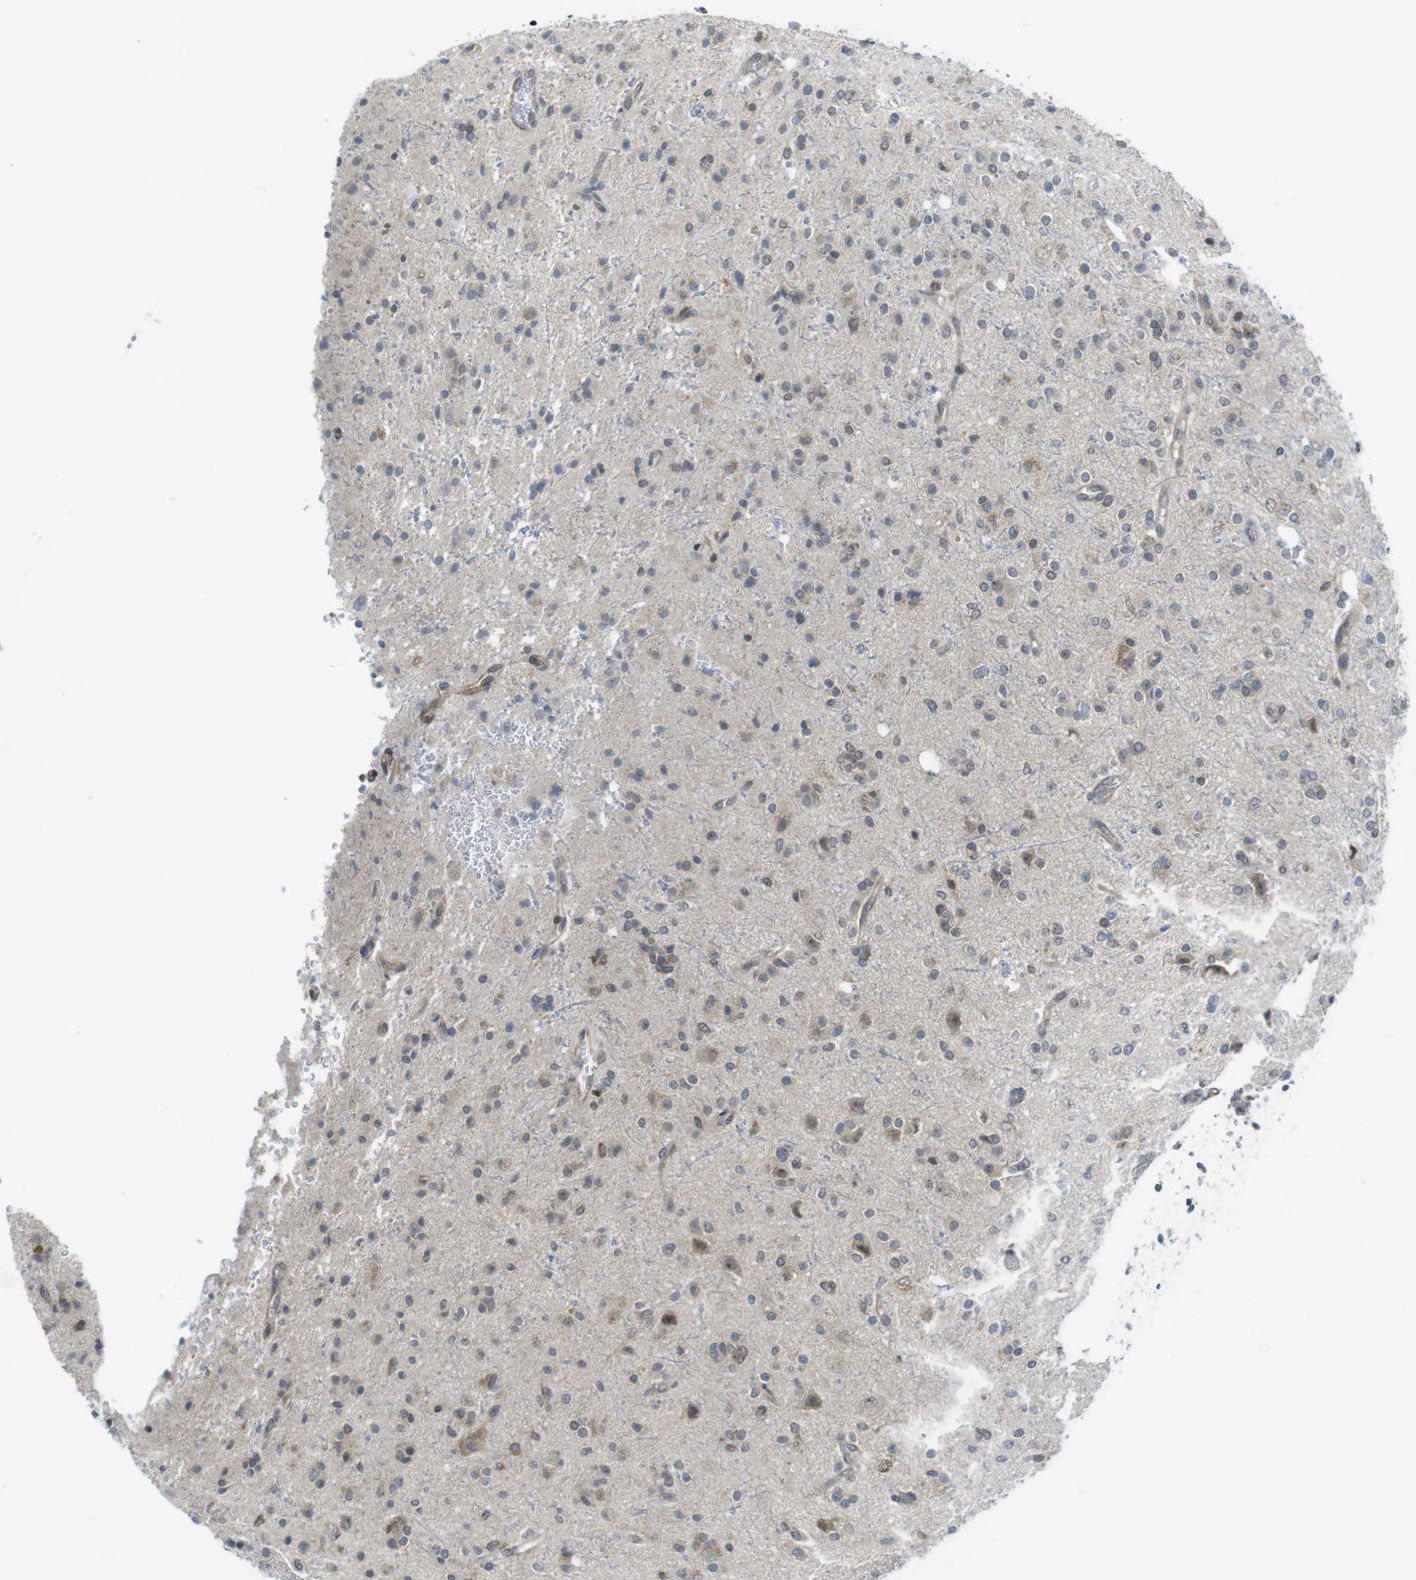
{"staining": {"intensity": "moderate", "quantity": "<25%", "location": "cytoplasmic/membranous,nuclear"}, "tissue": "glioma", "cell_type": "Tumor cells", "image_type": "cancer", "snomed": [{"axis": "morphology", "description": "Glioma, malignant, High grade"}, {"axis": "topography", "description": "Brain"}], "caption": "Protein analysis of glioma tissue demonstrates moderate cytoplasmic/membranous and nuclear positivity in approximately <25% of tumor cells.", "gene": "RCC1", "patient": {"sex": "male", "age": 47}}